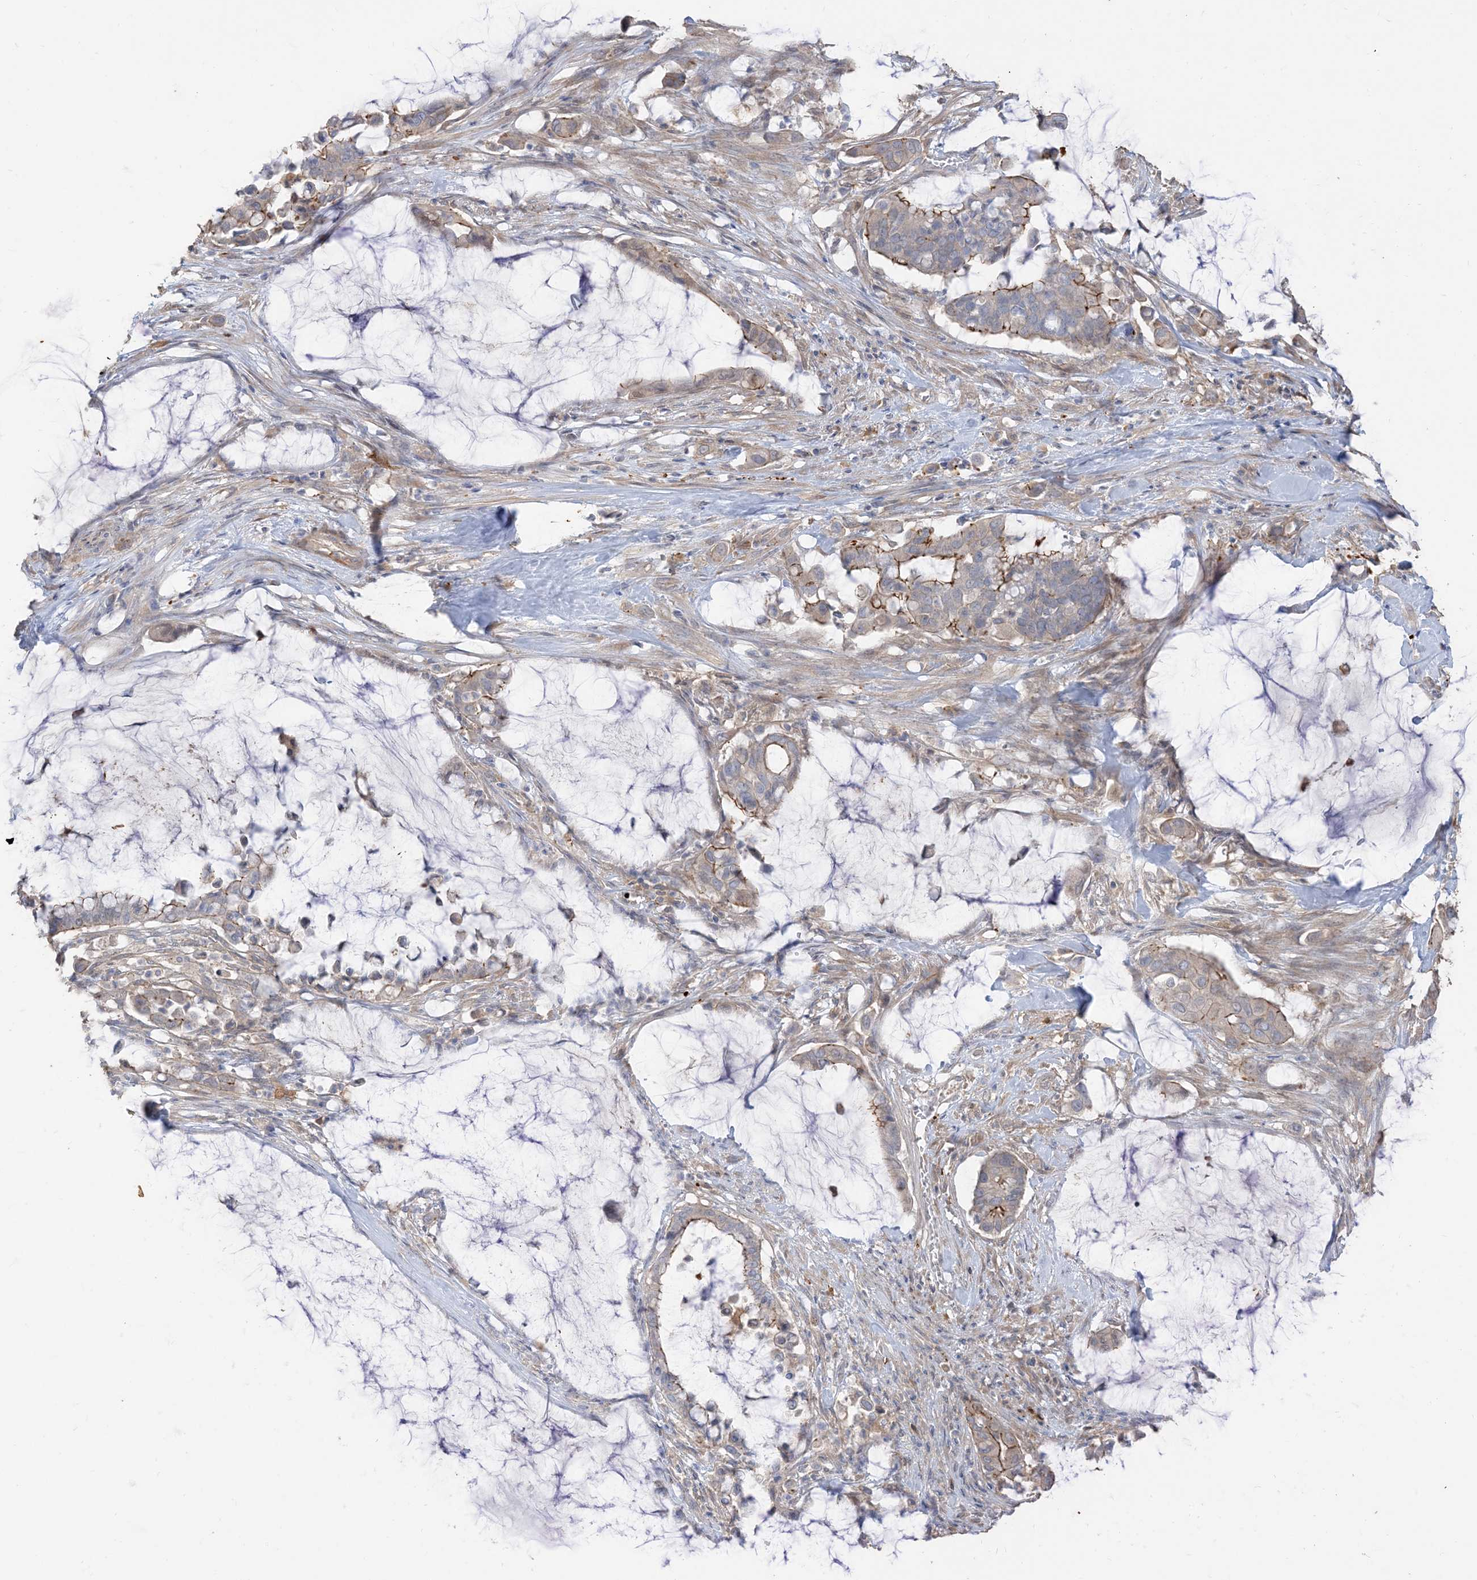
{"staining": {"intensity": "moderate", "quantity": "<25%", "location": "cytoplasmic/membranous"}, "tissue": "pancreatic cancer", "cell_type": "Tumor cells", "image_type": "cancer", "snomed": [{"axis": "morphology", "description": "Adenocarcinoma, NOS"}, {"axis": "topography", "description": "Pancreas"}], "caption": "Immunohistochemistry of pancreatic cancer (adenocarcinoma) shows low levels of moderate cytoplasmic/membranous positivity in approximately <25% of tumor cells.", "gene": "RNF175", "patient": {"sex": "male", "age": 41}}